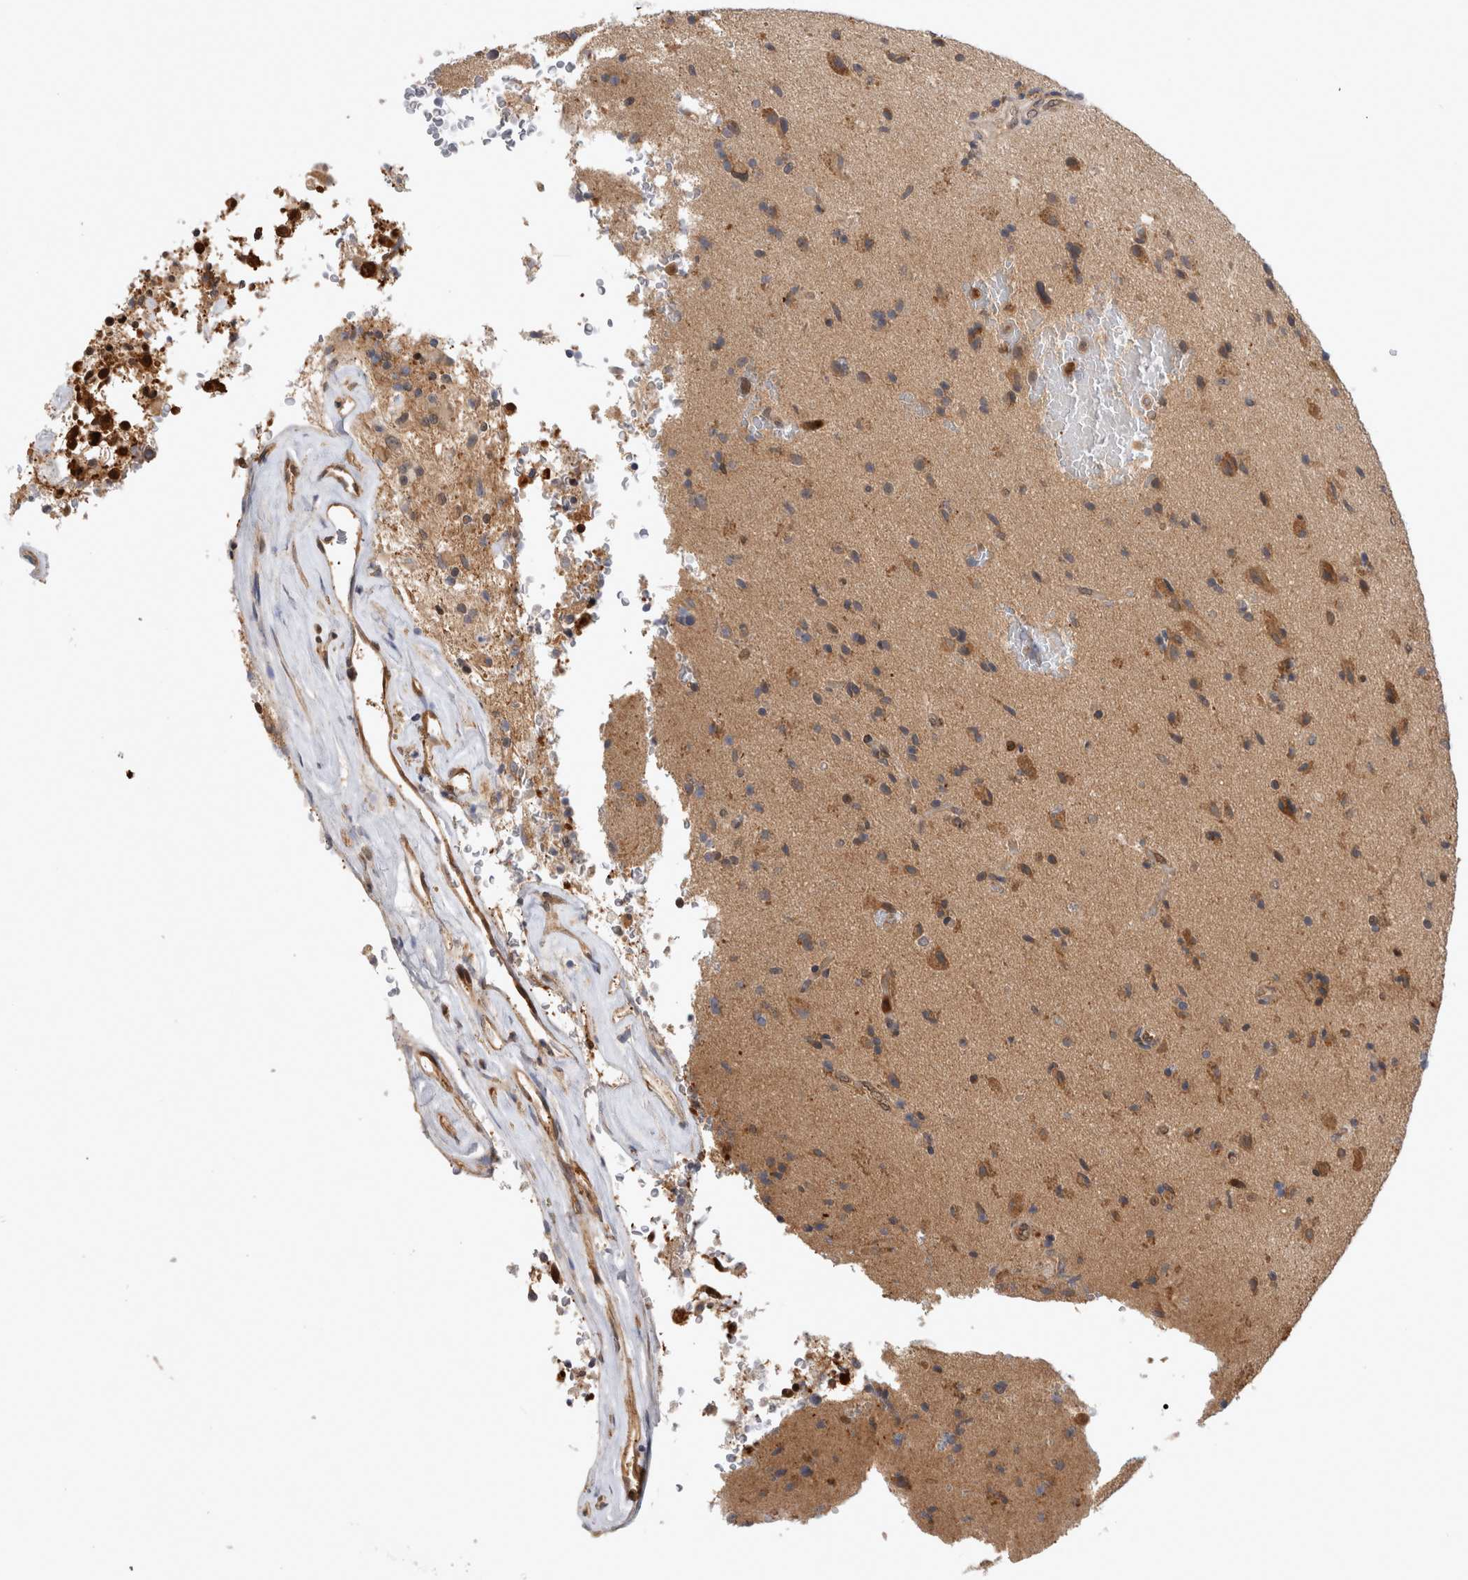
{"staining": {"intensity": "moderate", "quantity": "<25%", "location": "cytoplasmic/membranous"}, "tissue": "glioma", "cell_type": "Tumor cells", "image_type": "cancer", "snomed": [{"axis": "morphology", "description": "Glioma, malignant, High grade"}, {"axis": "topography", "description": "Brain"}], "caption": "DAB immunohistochemical staining of glioma exhibits moderate cytoplasmic/membranous protein staining in about <25% of tumor cells.", "gene": "ASTN2", "patient": {"sex": "male", "age": 72}}